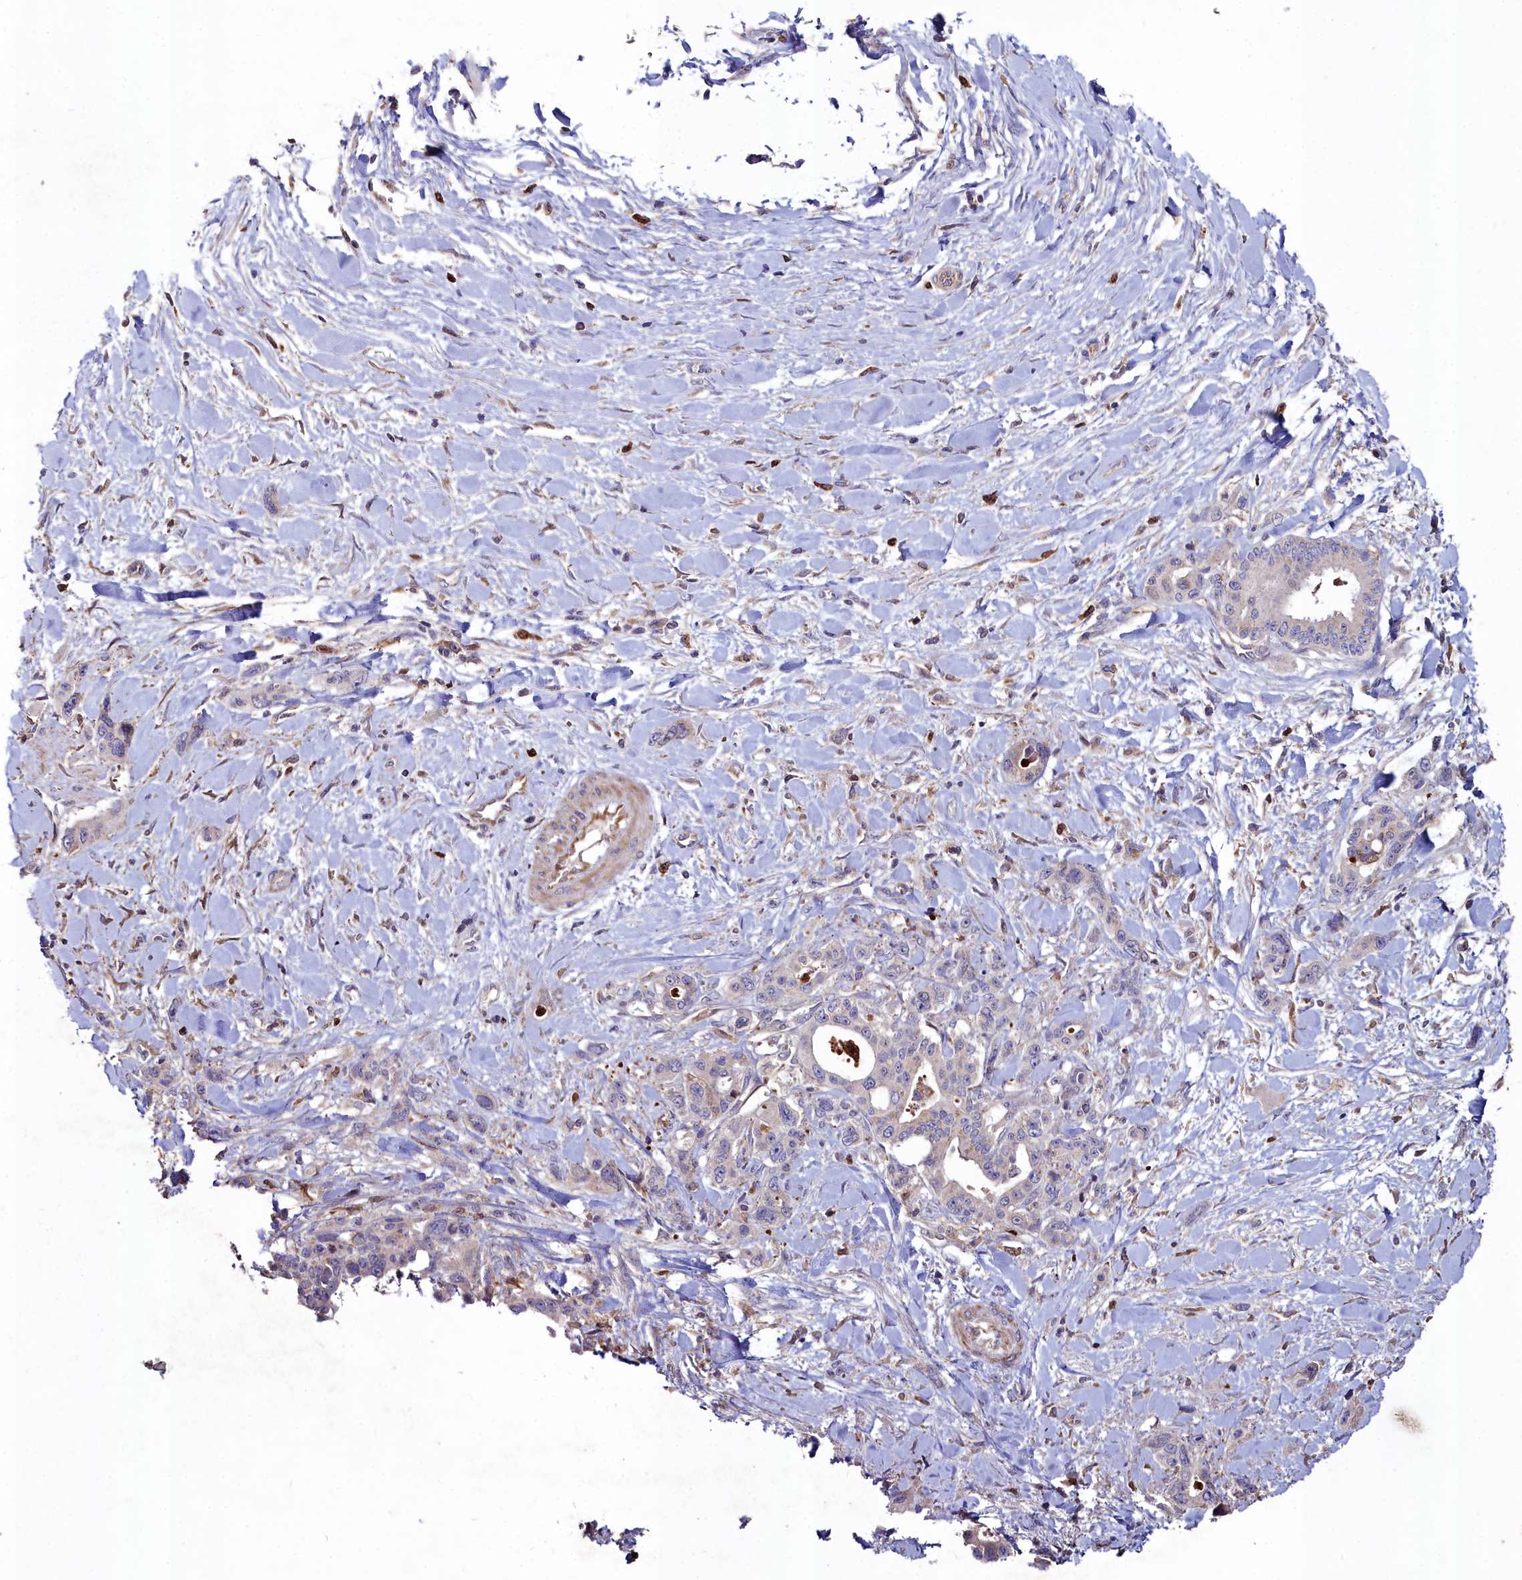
{"staining": {"intensity": "negative", "quantity": "none", "location": "none"}, "tissue": "pancreatic cancer", "cell_type": "Tumor cells", "image_type": "cancer", "snomed": [{"axis": "morphology", "description": "Adenocarcinoma, NOS"}, {"axis": "topography", "description": "Pancreas"}], "caption": "Tumor cells are negative for protein expression in human pancreatic adenocarcinoma. (DAB (3,3'-diaminobenzidine) immunohistochemistry (IHC) with hematoxylin counter stain).", "gene": "AMBRA1", "patient": {"sex": "male", "age": 46}}